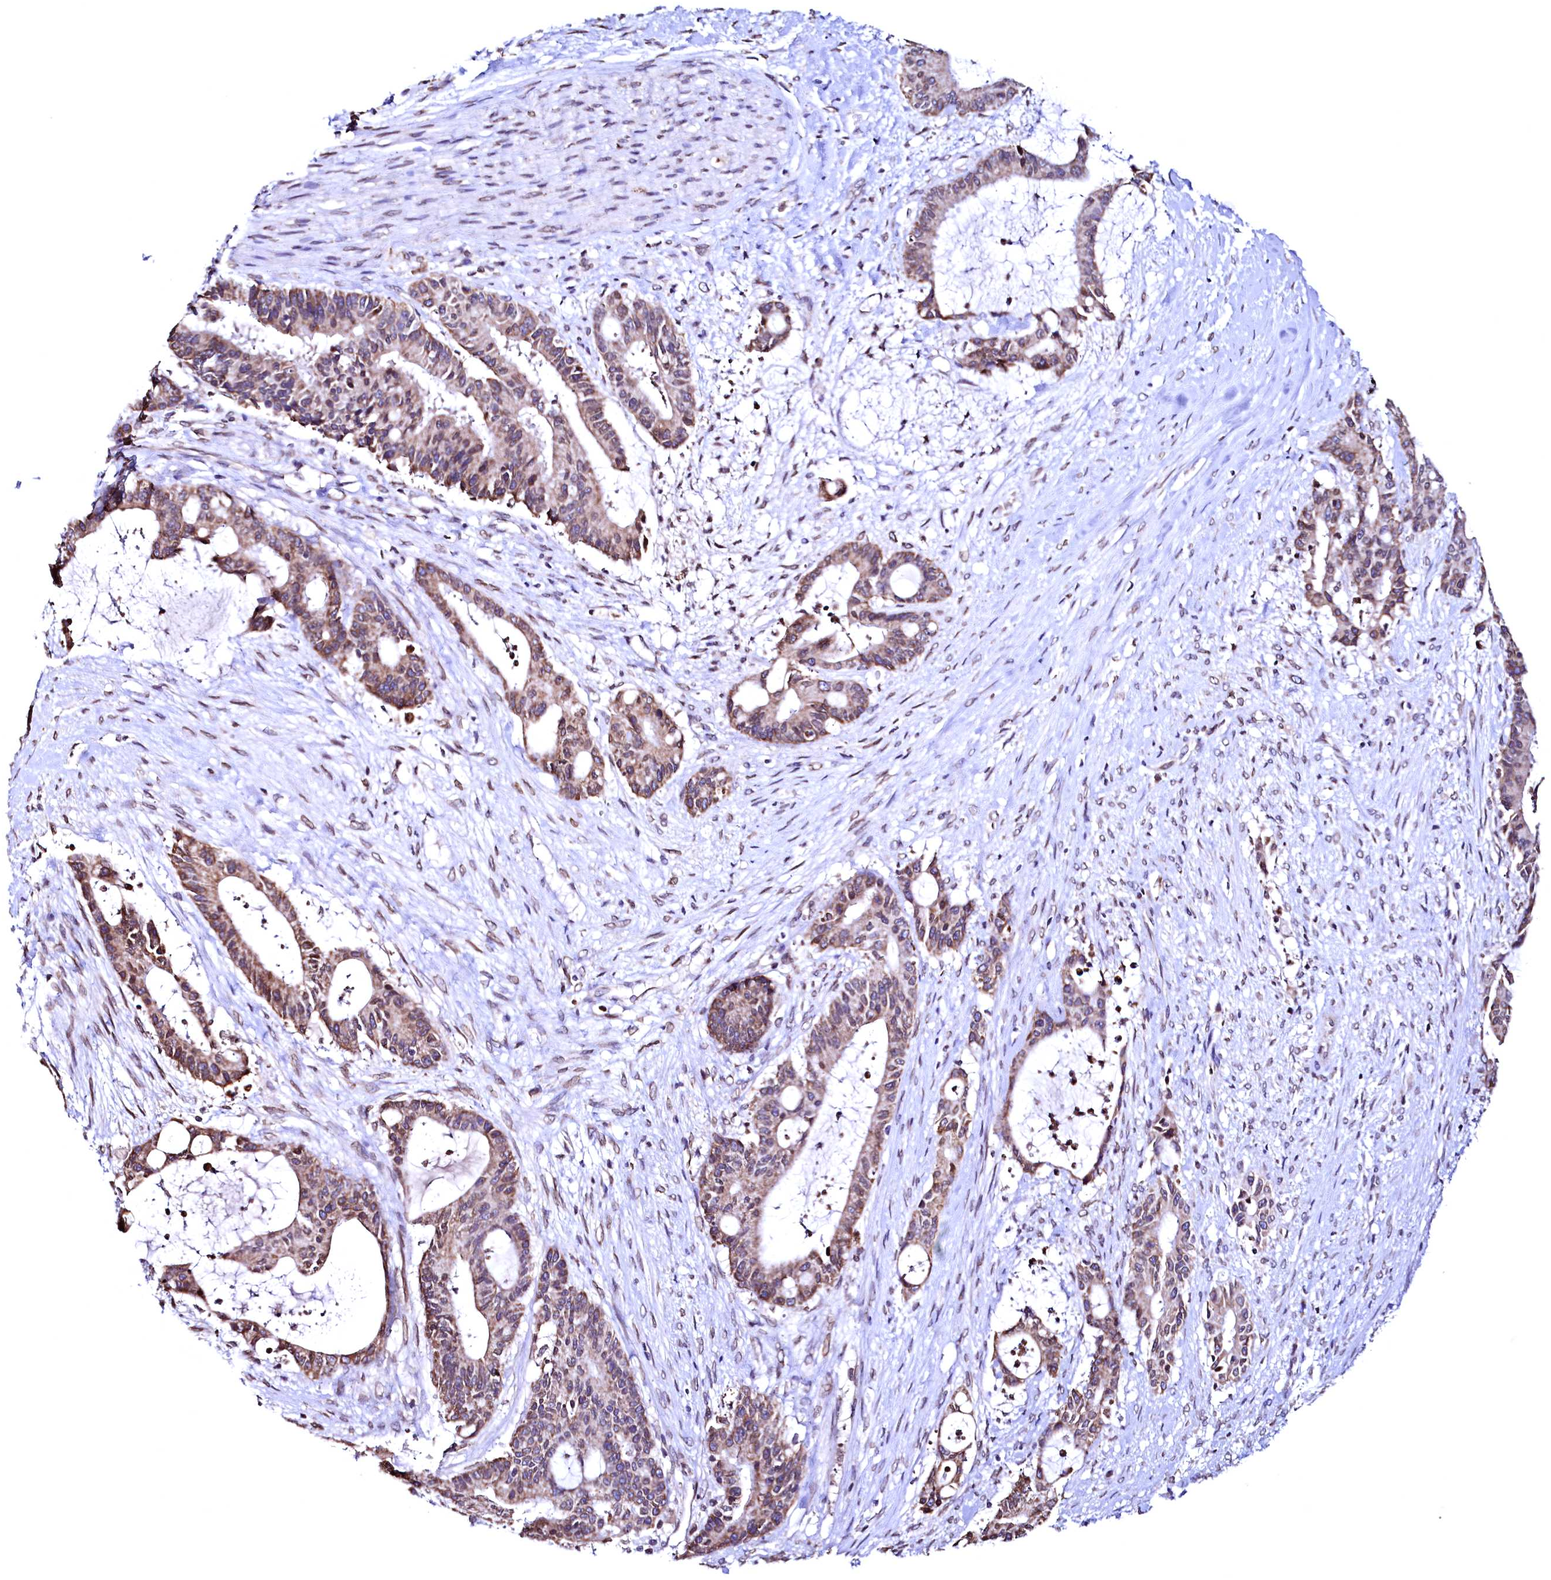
{"staining": {"intensity": "moderate", "quantity": ">75%", "location": "cytoplasmic/membranous"}, "tissue": "liver cancer", "cell_type": "Tumor cells", "image_type": "cancer", "snomed": [{"axis": "morphology", "description": "Normal tissue, NOS"}, {"axis": "morphology", "description": "Cholangiocarcinoma"}, {"axis": "topography", "description": "Liver"}, {"axis": "topography", "description": "Peripheral nerve tissue"}], "caption": "A high-resolution image shows immunohistochemistry (IHC) staining of liver cholangiocarcinoma, which reveals moderate cytoplasmic/membranous staining in about >75% of tumor cells.", "gene": "HAND1", "patient": {"sex": "female", "age": 73}}